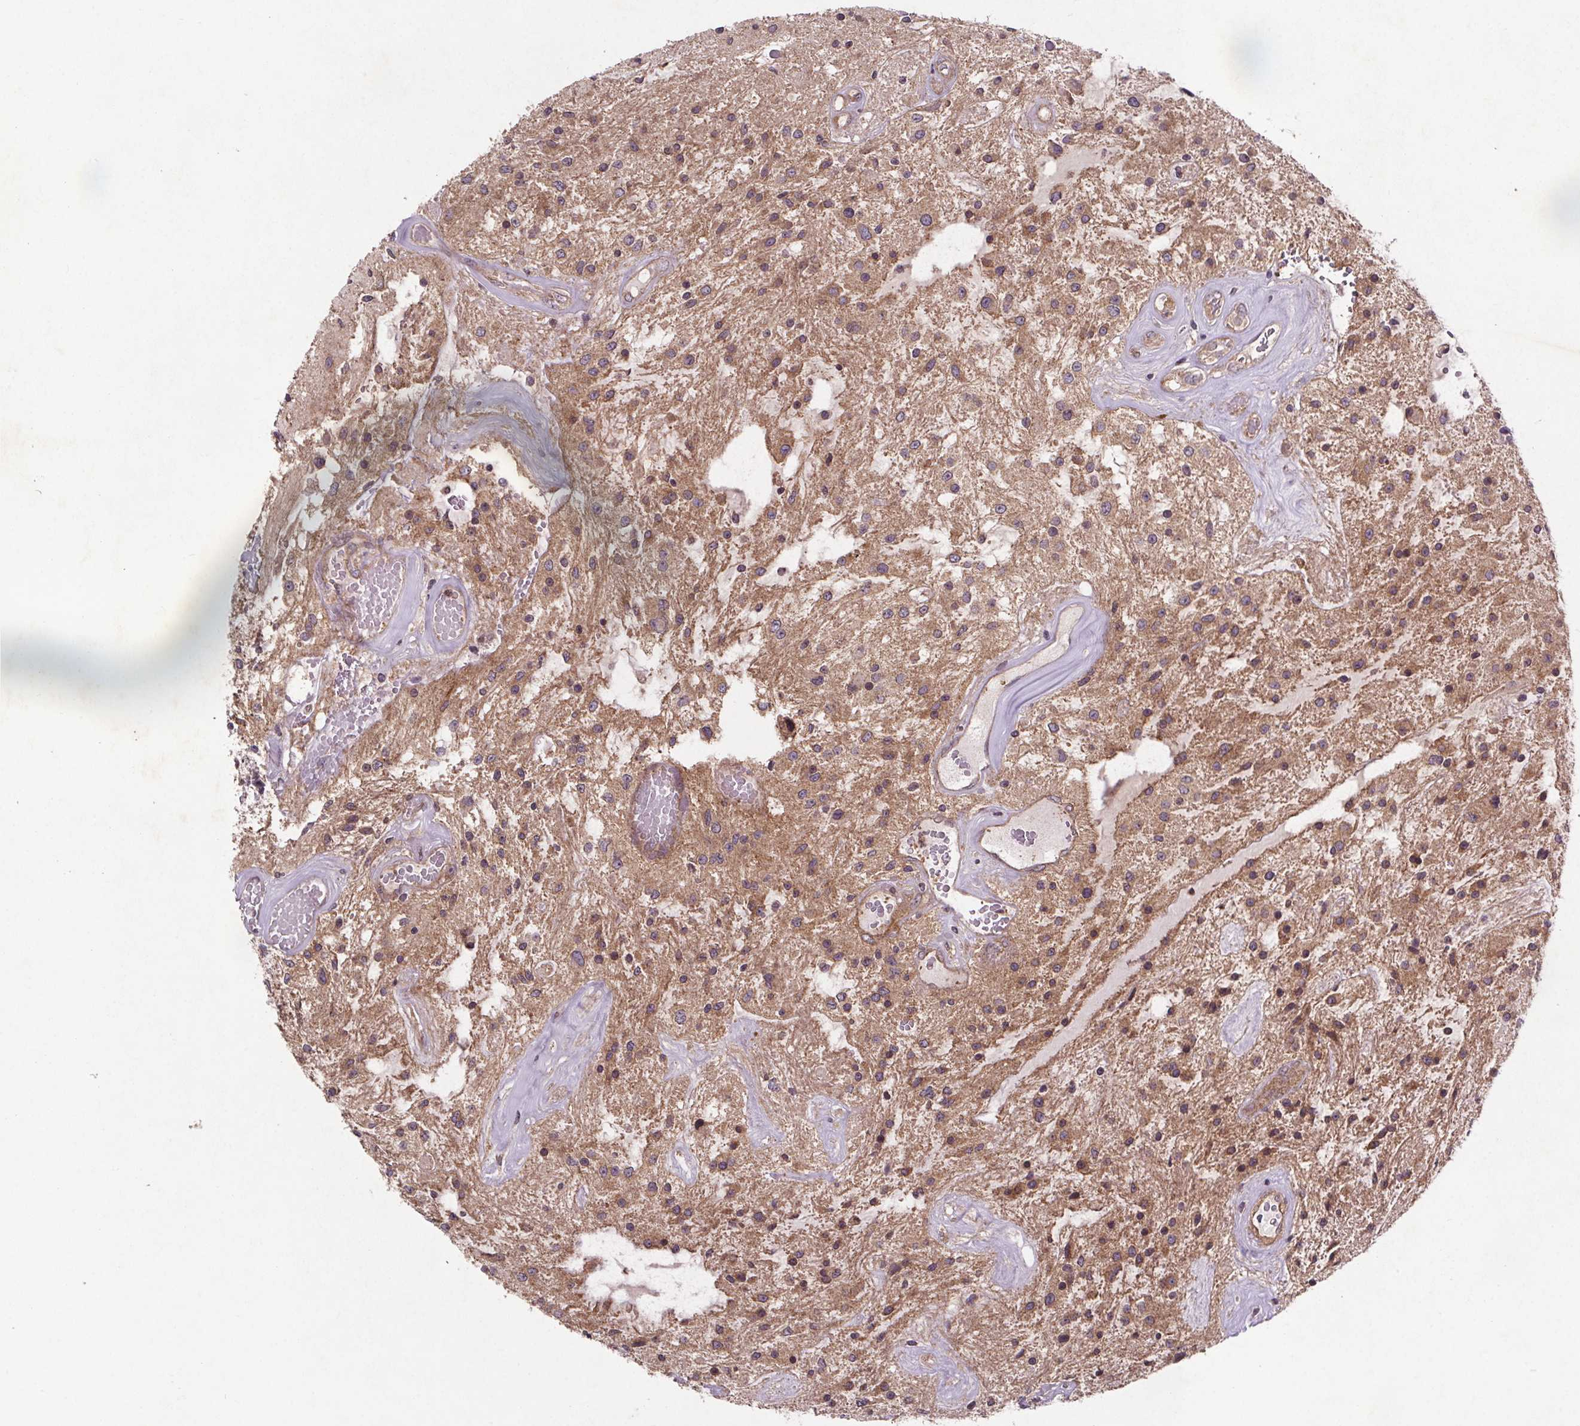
{"staining": {"intensity": "moderate", "quantity": "<25%", "location": "cytoplasmic/membranous"}, "tissue": "glioma", "cell_type": "Tumor cells", "image_type": "cancer", "snomed": [{"axis": "morphology", "description": "Glioma, malignant, Low grade"}, {"axis": "topography", "description": "Cerebellum"}], "caption": "Protein expression analysis of glioma shows moderate cytoplasmic/membranous positivity in about <25% of tumor cells.", "gene": "STRN3", "patient": {"sex": "female", "age": 14}}